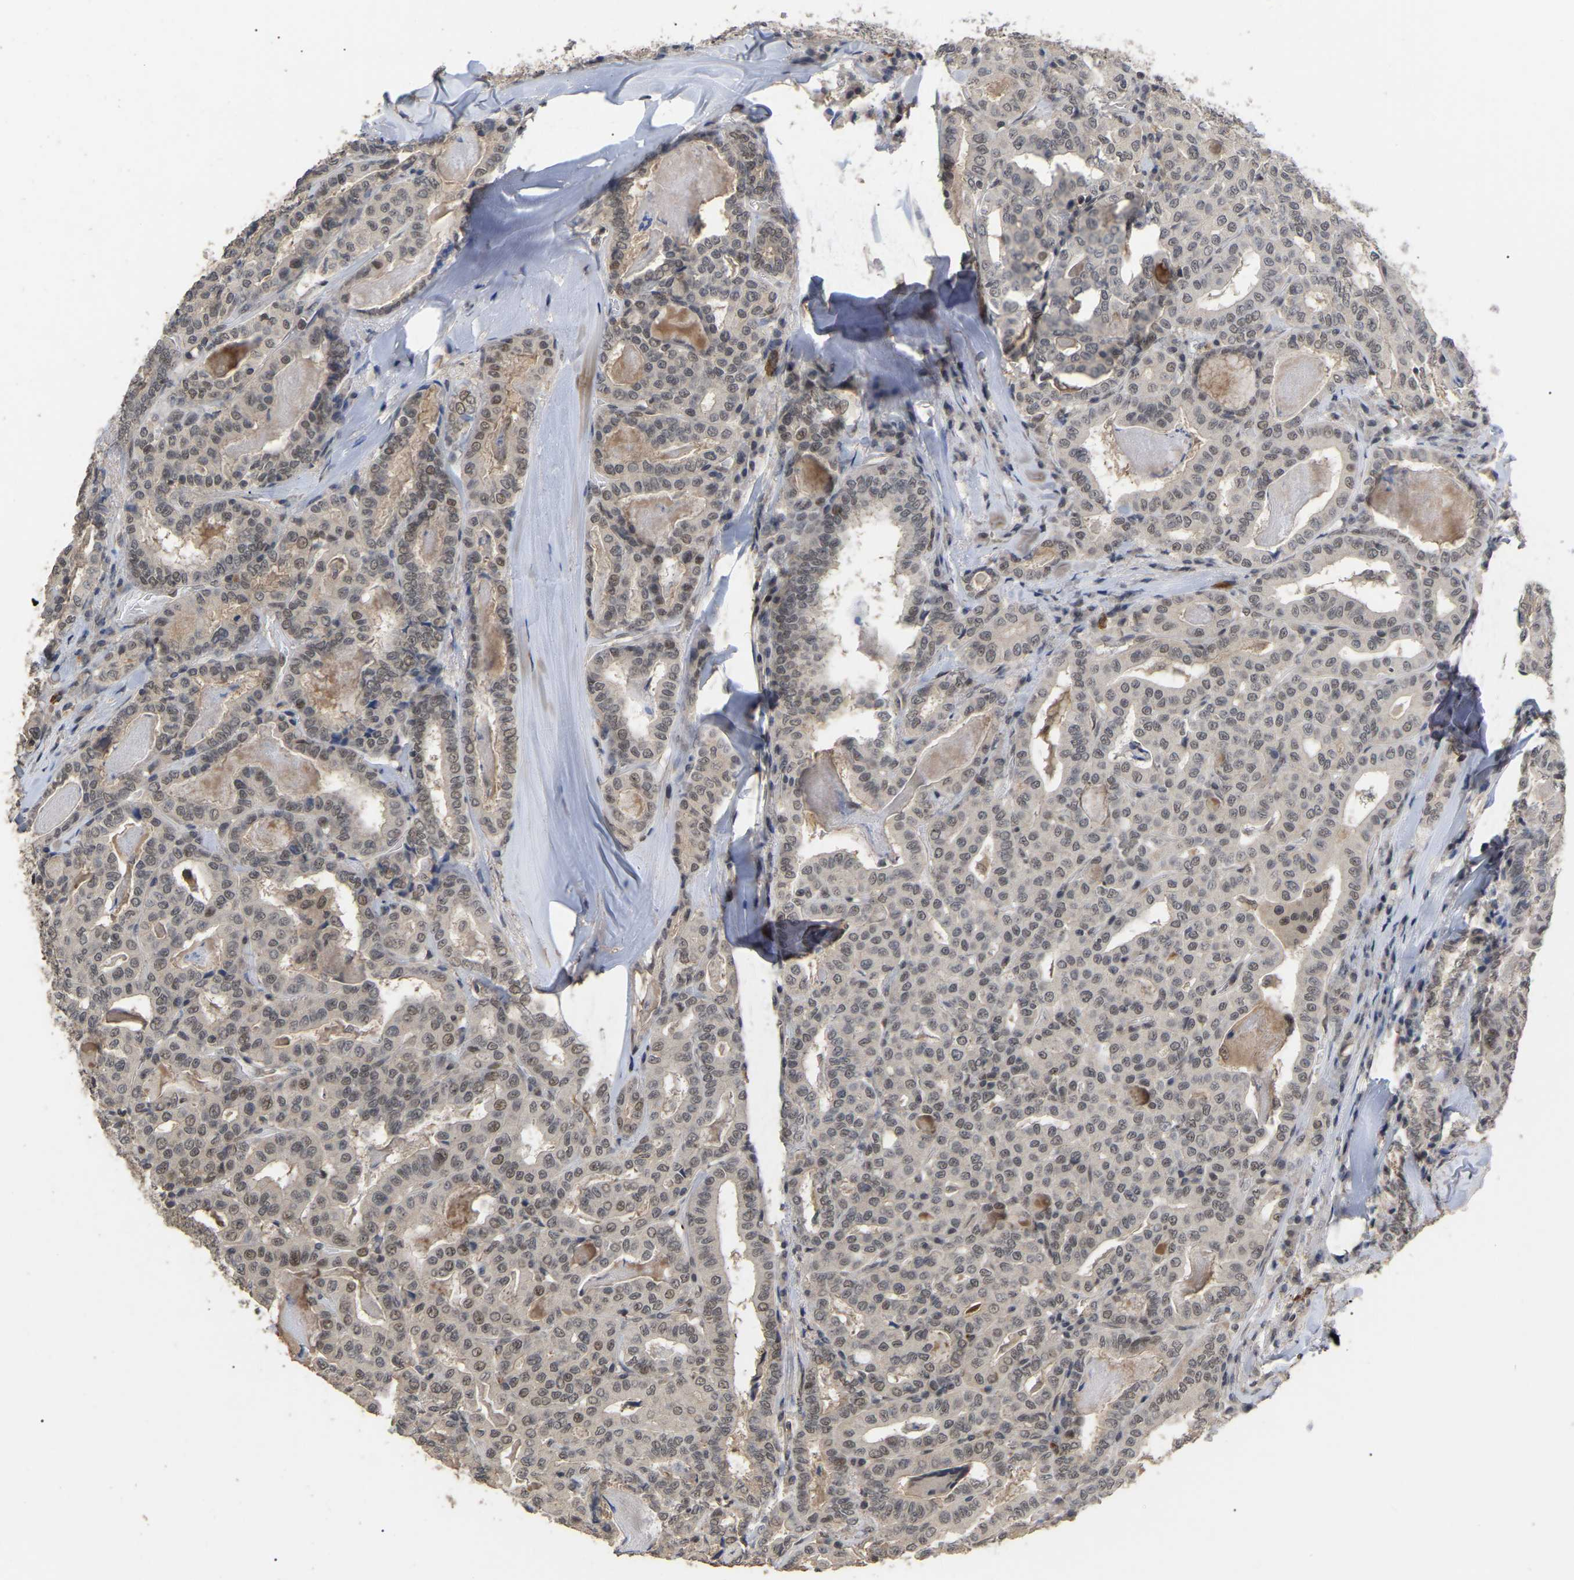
{"staining": {"intensity": "moderate", "quantity": "25%-75%", "location": "nuclear"}, "tissue": "thyroid cancer", "cell_type": "Tumor cells", "image_type": "cancer", "snomed": [{"axis": "morphology", "description": "Papillary adenocarcinoma, NOS"}, {"axis": "topography", "description": "Thyroid gland"}], "caption": "The immunohistochemical stain highlights moderate nuclear positivity in tumor cells of thyroid cancer (papillary adenocarcinoma) tissue.", "gene": "JAZF1", "patient": {"sex": "female", "age": 42}}